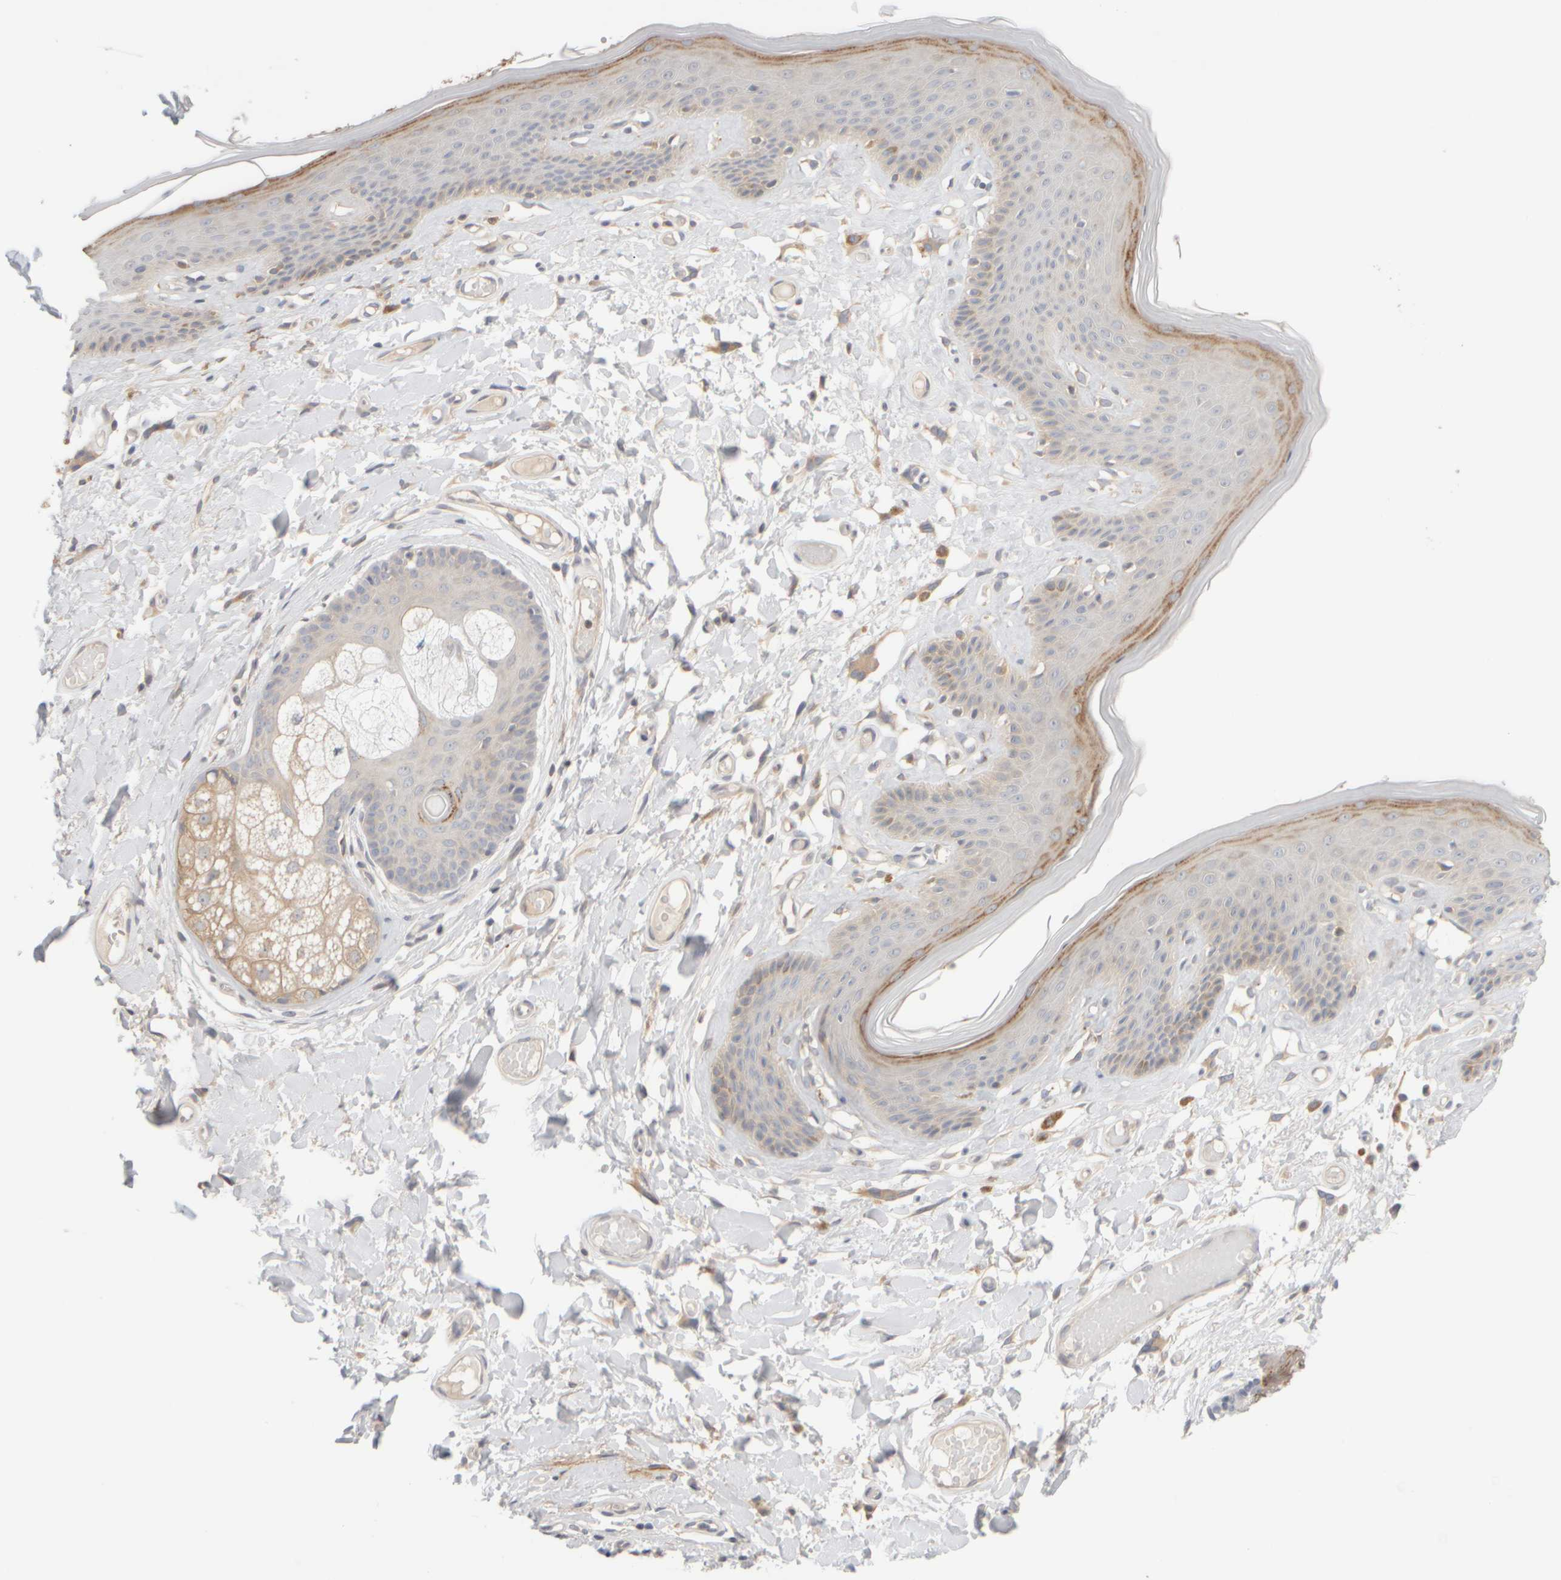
{"staining": {"intensity": "strong", "quantity": "<25%", "location": "cytoplasmic/membranous"}, "tissue": "skin", "cell_type": "Epidermal cells", "image_type": "normal", "snomed": [{"axis": "morphology", "description": "Normal tissue, NOS"}, {"axis": "topography", "description": "Vulva"}], "caption": "Immunohistochemical staining of benign skin demonstrates strong cytoplasmic/membranous protein staining in approximately <25% of epidermal cells.", "gene": "GOPC", "patient": {"sex": "female", "age": 73}}